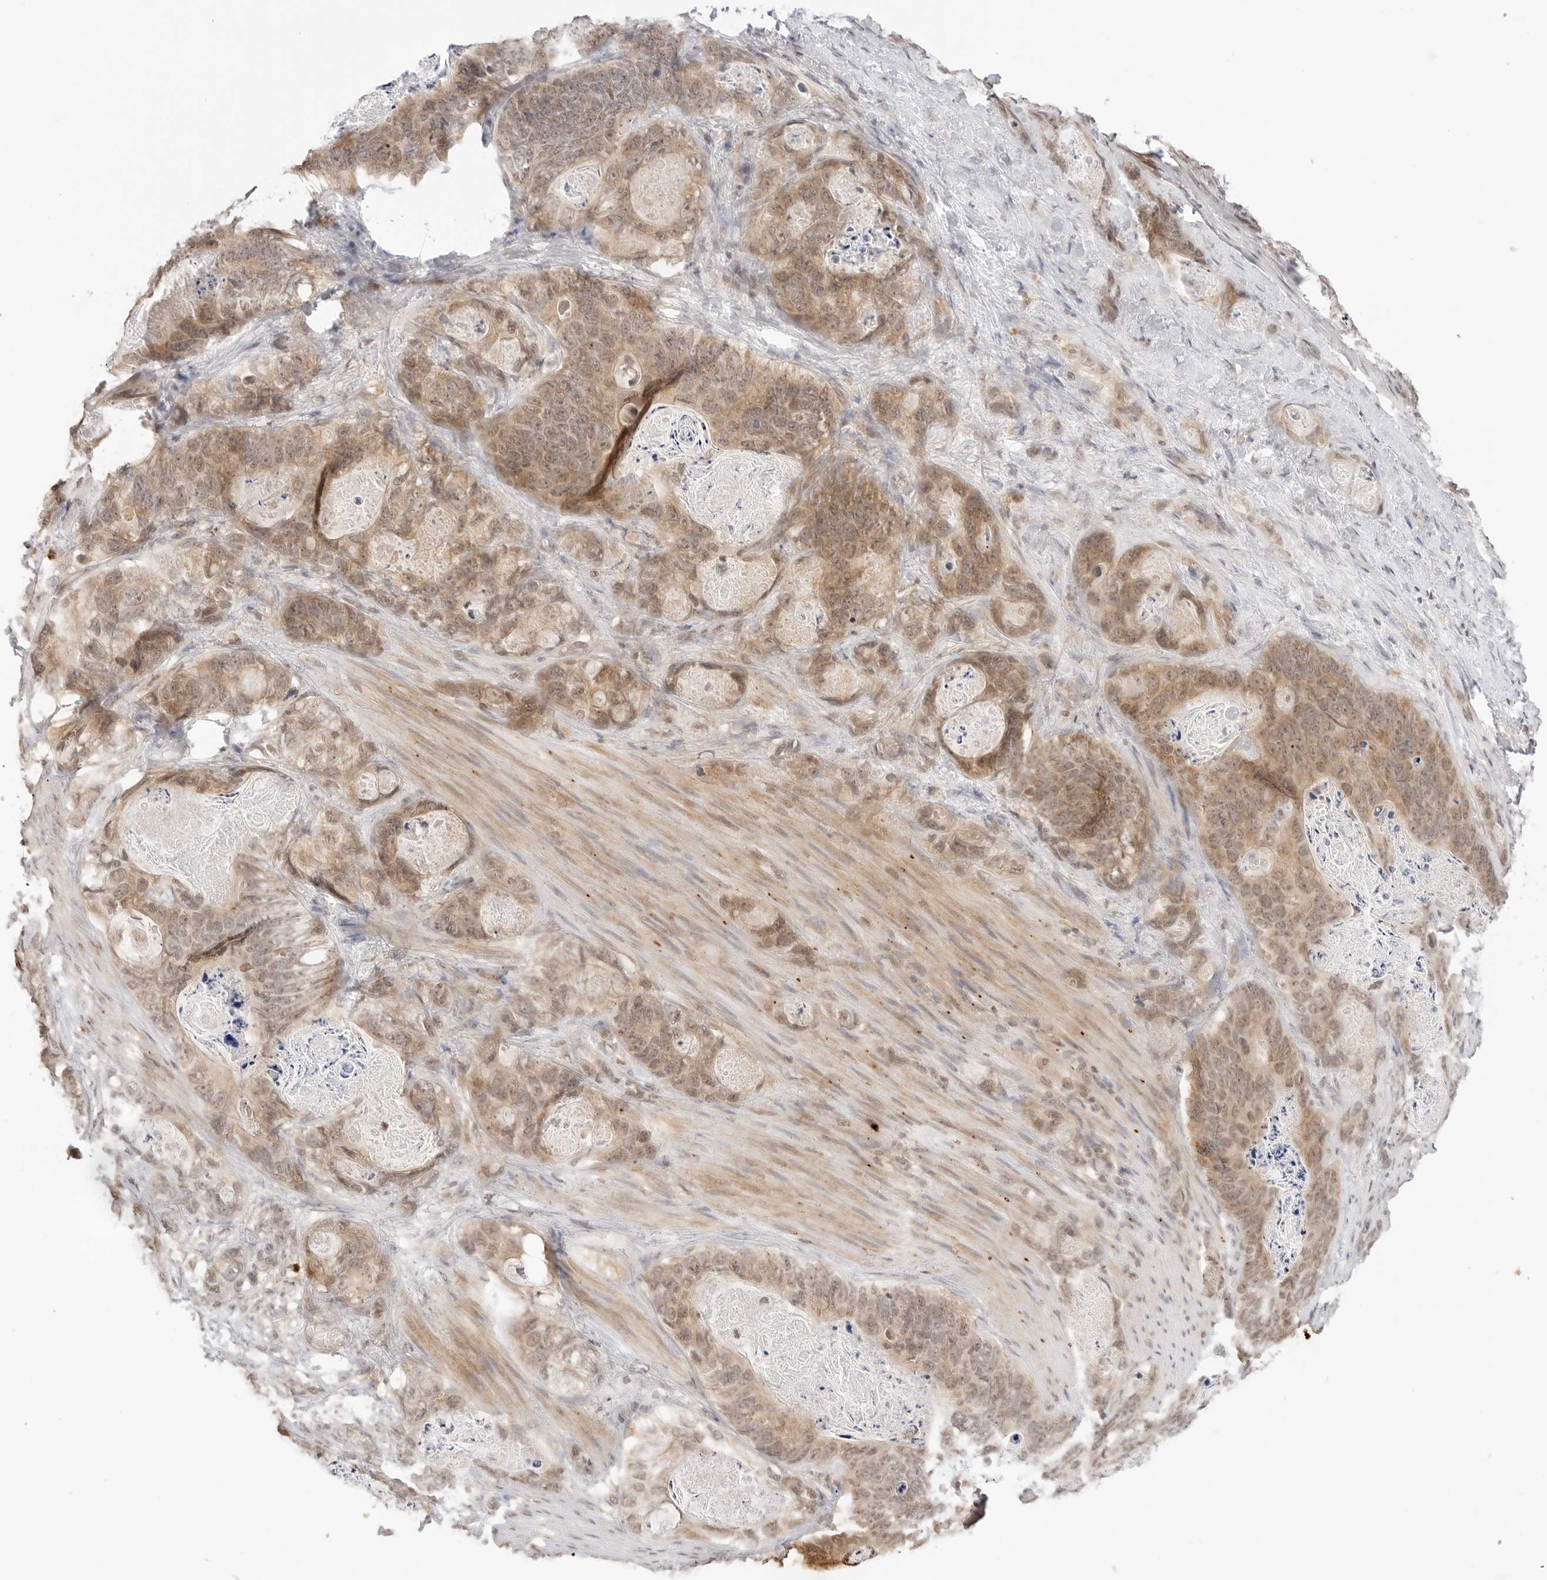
{"staining": {"intensity": "moderate", "quantity": ">75%", "location": "cytoplasmic/membranous"}, "tissue": "stomach cancer", "cell_type": "Tumor cells", "image_type": "cancer", "snomed": [{"axis": "morphology", "description": "Normal tissue, NOS"}, {"axis": "morphology", "description": "Adenocarcinoma, NOS"}, {"axis": "topography", "description": "Stomach"}], "caption": "Protein expression analysis of human stomach cancer (adenocarcinoma) reveals moderate cytoplasmic/membranous positivity in approximately >75% of tumor cells.", "gene": "GPR34", "patient": {"sex": "female", "age": 89}}